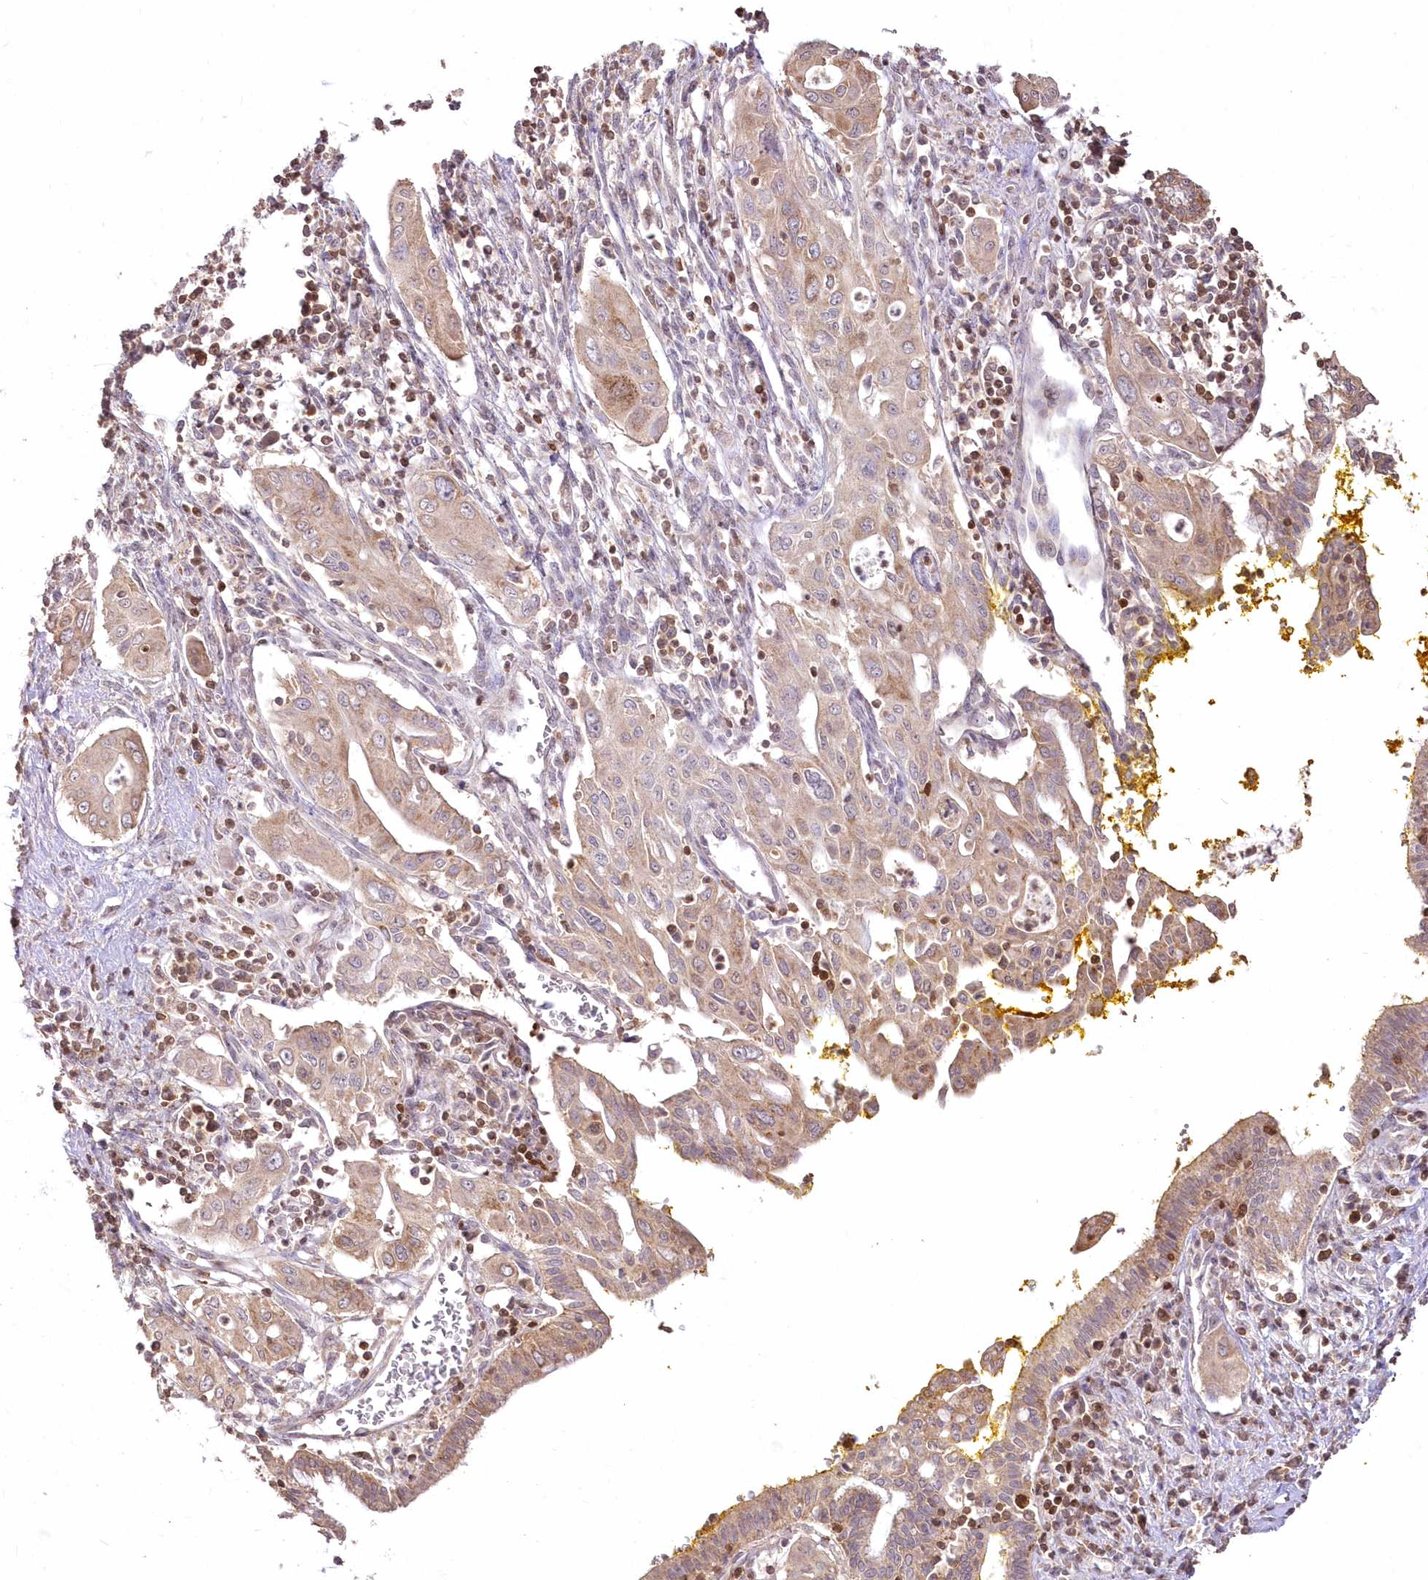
{"staining": {"intensity": "weak", "quantity": ">75%", "location": "cytoplasmic/membranous"}, "tissue": "pancreatic cancer", "cell_type": "Tumor cells", "image_type": "cancer", "snomed": [{"axis": "morphology", "description": "Adenocarcinoma, NOS"}, {"axis": "topography", "description": "Pancreas"}], "caption": "IHC histopathology image of neoplastic tissue: pancreatic cancer stained using IHC displays low levels of weak protein expression localized specifically in the cytoplasmic/membranous of tumor cells, appearing as a cytoplasmic/membranous brown color.", "gene": "STK17B", "patient": {"sex": "male", "age": 58}}